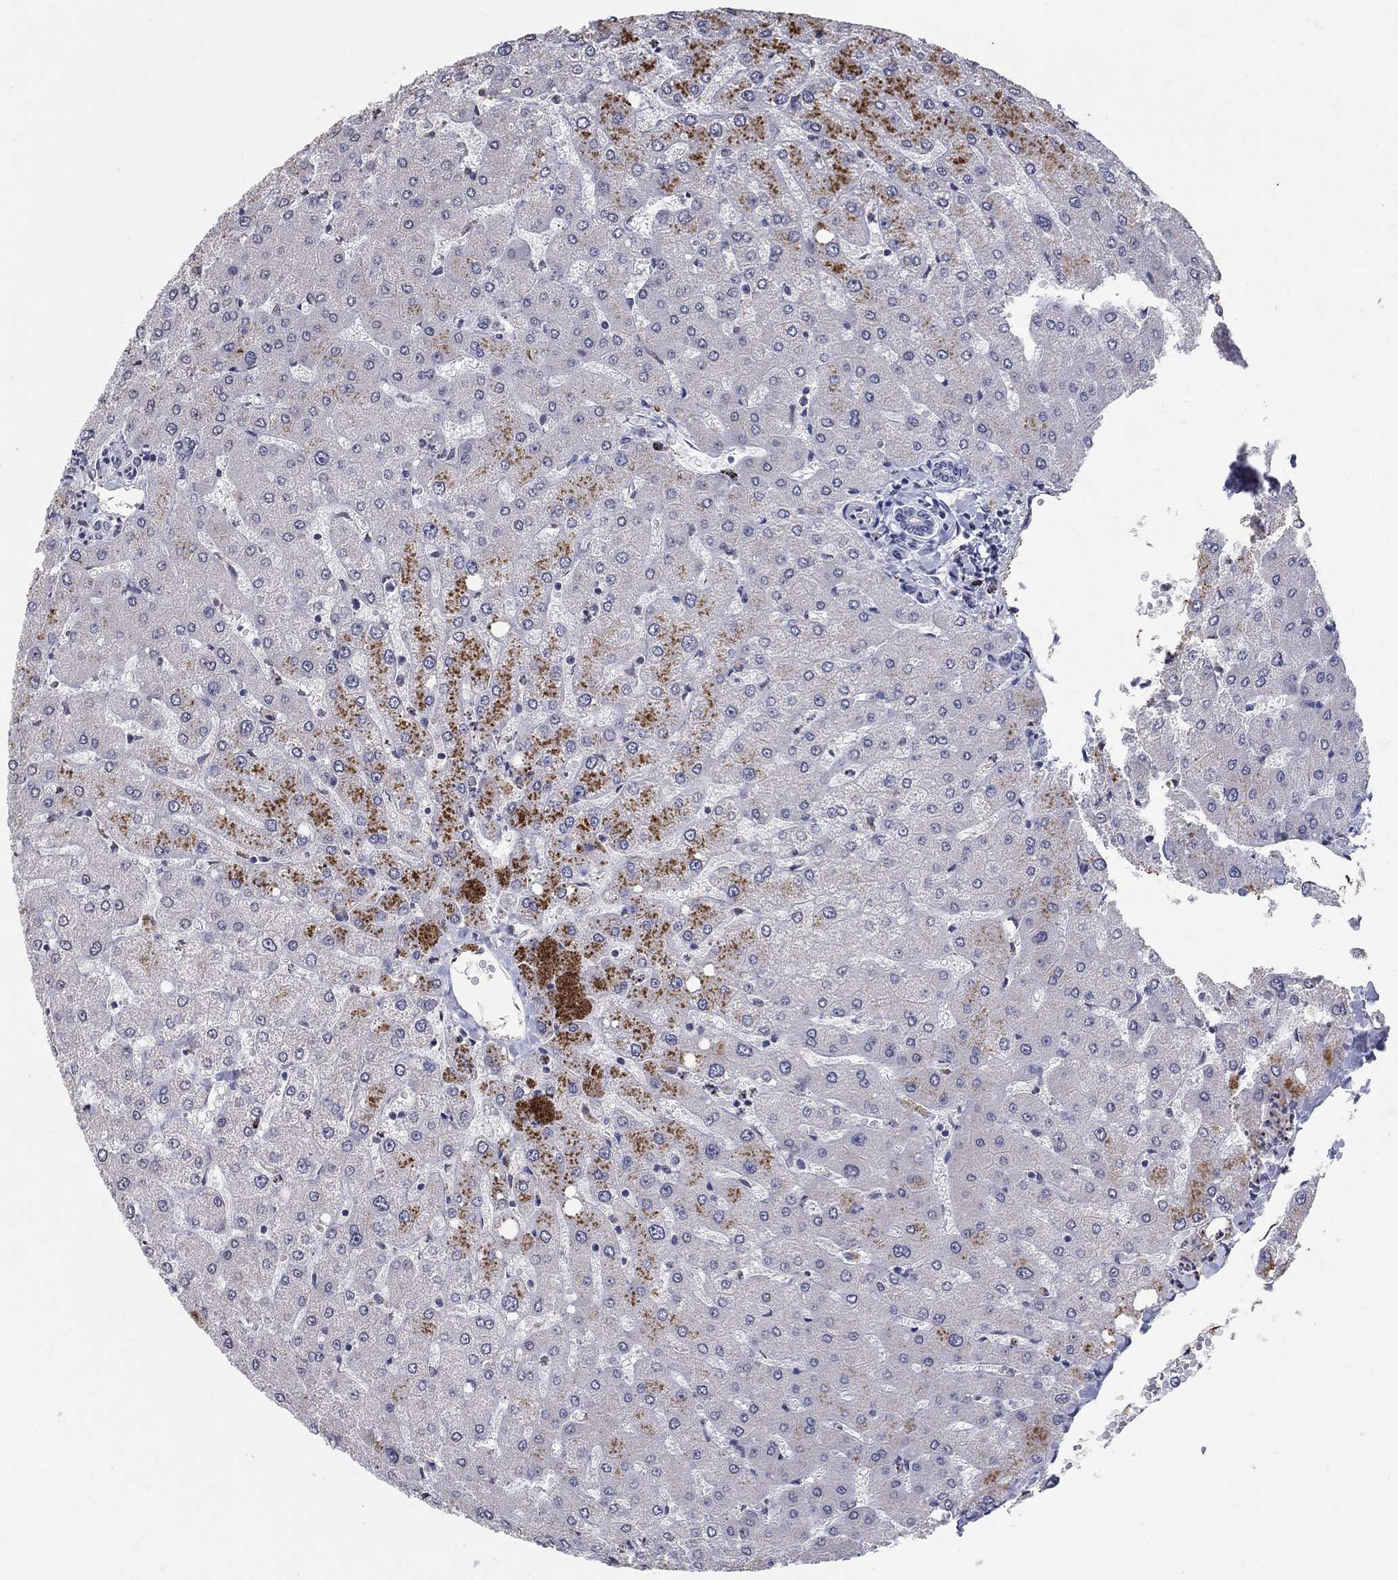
{"staining": {"intensity": "negative", "quantity": "none", "location": "none"}, "tissue": "liver", "cell_type": "Cholangiocytes", "image_type": "normal", "snomed": [{"axis": "morphology", "description": "Normal tissue, NOS"}, {"axis": "topography", "description": "Liver"}], "caption": "Image shows no significant protein staining in cholangiocytes of normal liver. Nuclei are stained in blue.", "gene": "TINAG", "patient": {"sex": "female", "age": 54}}